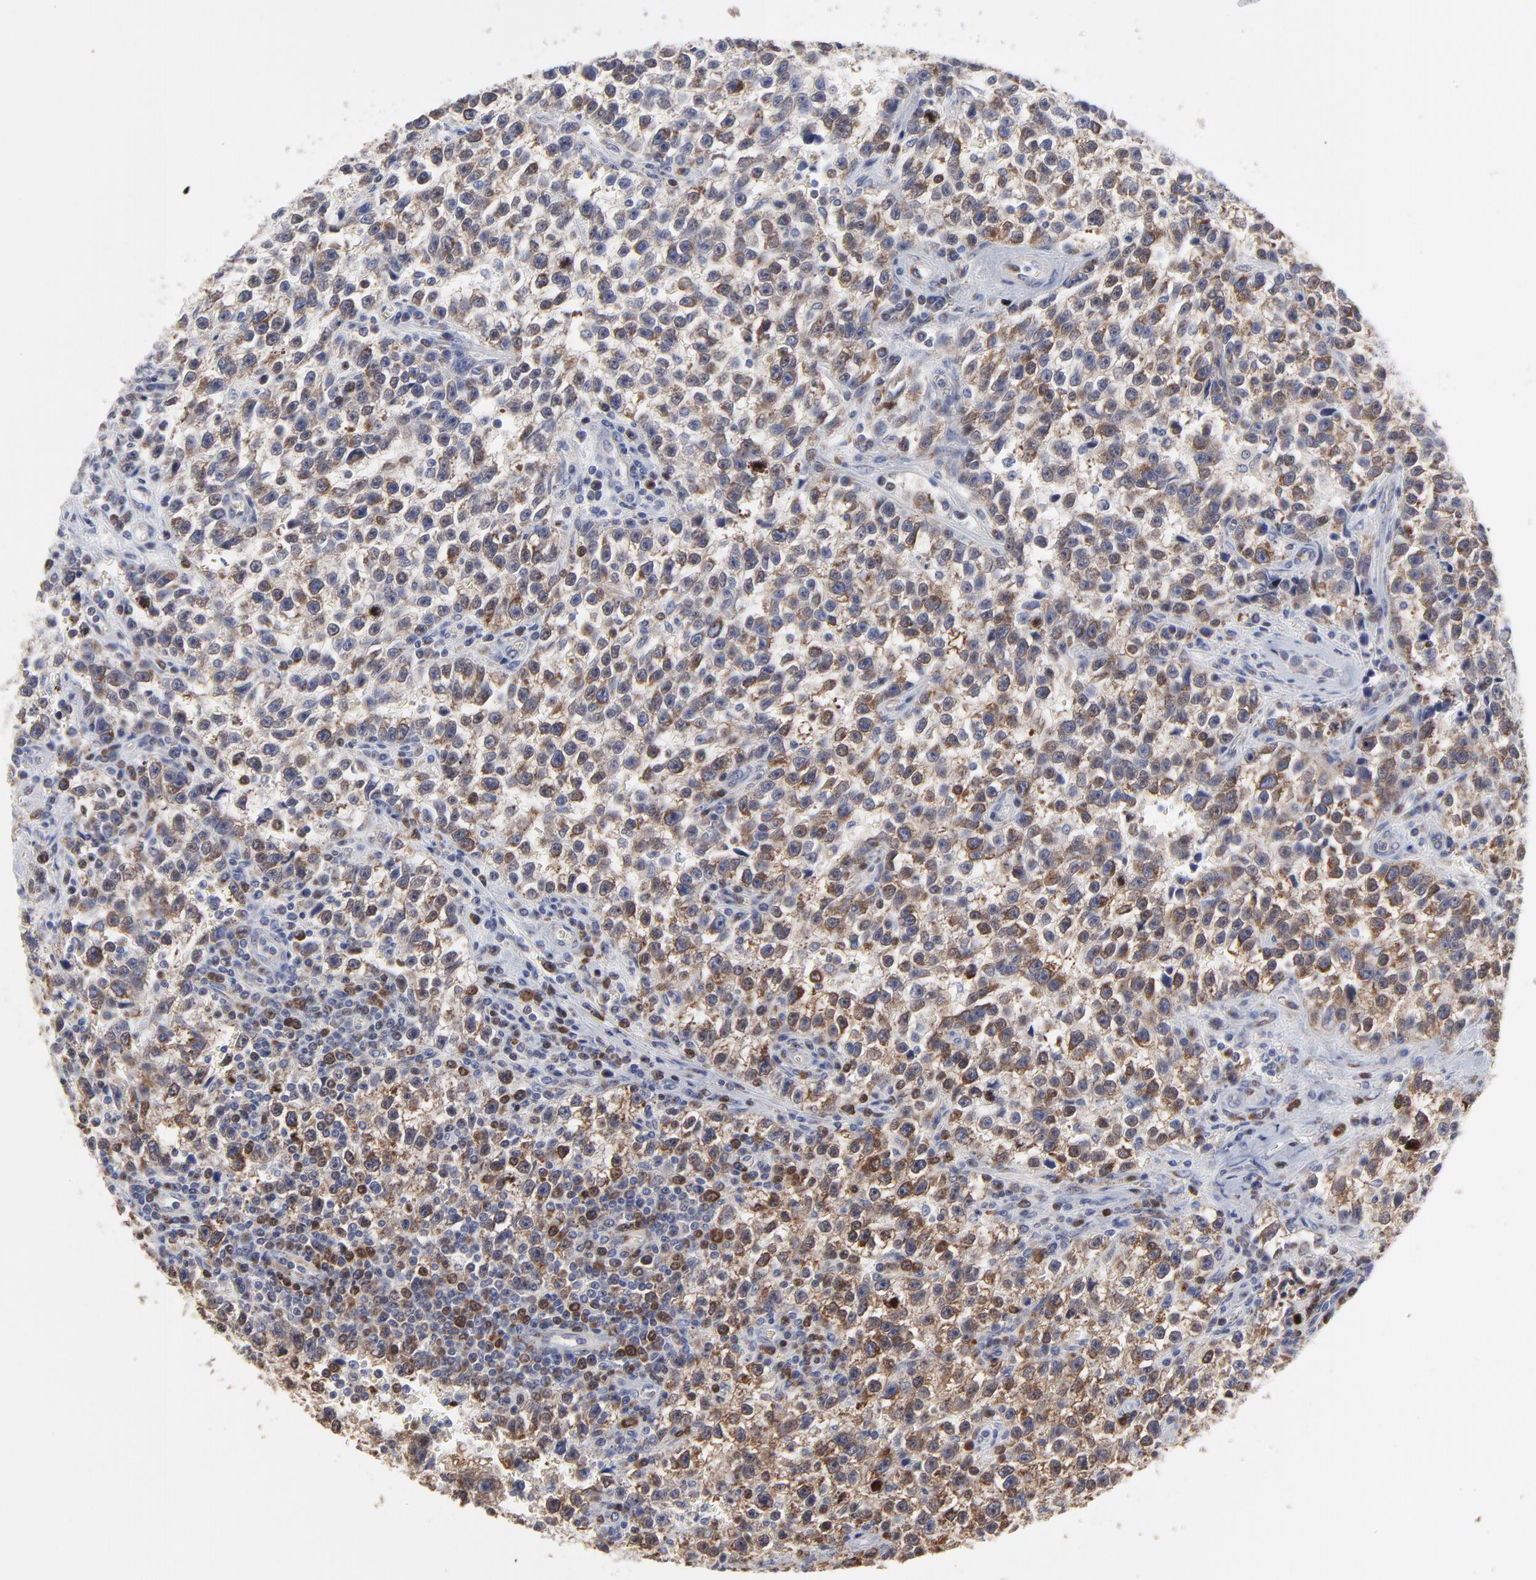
{"staining": {"intensity": "moderate", "quantity": "25%-75%", "location": "cytoplasmic/membranous"}, "tissue": "testis cancer", "cell_type": "Tumor cells", "image_type": "cancer", "snomed": [{"axis": "morphology", "description": "Seminoma, NOS"}, {"axis": "topography", "description": "Testis"}], "caption": "Immunohistochemistry (IHC) micrograph of testis seminoma stained for a protein (brown), which exhibits medium levels of moderate cytoplasmic/membranous positivity in about 25%-75% of tumor cells.", "gene": "NCAPH", "patient": {"sex": "male", "age": 38}}